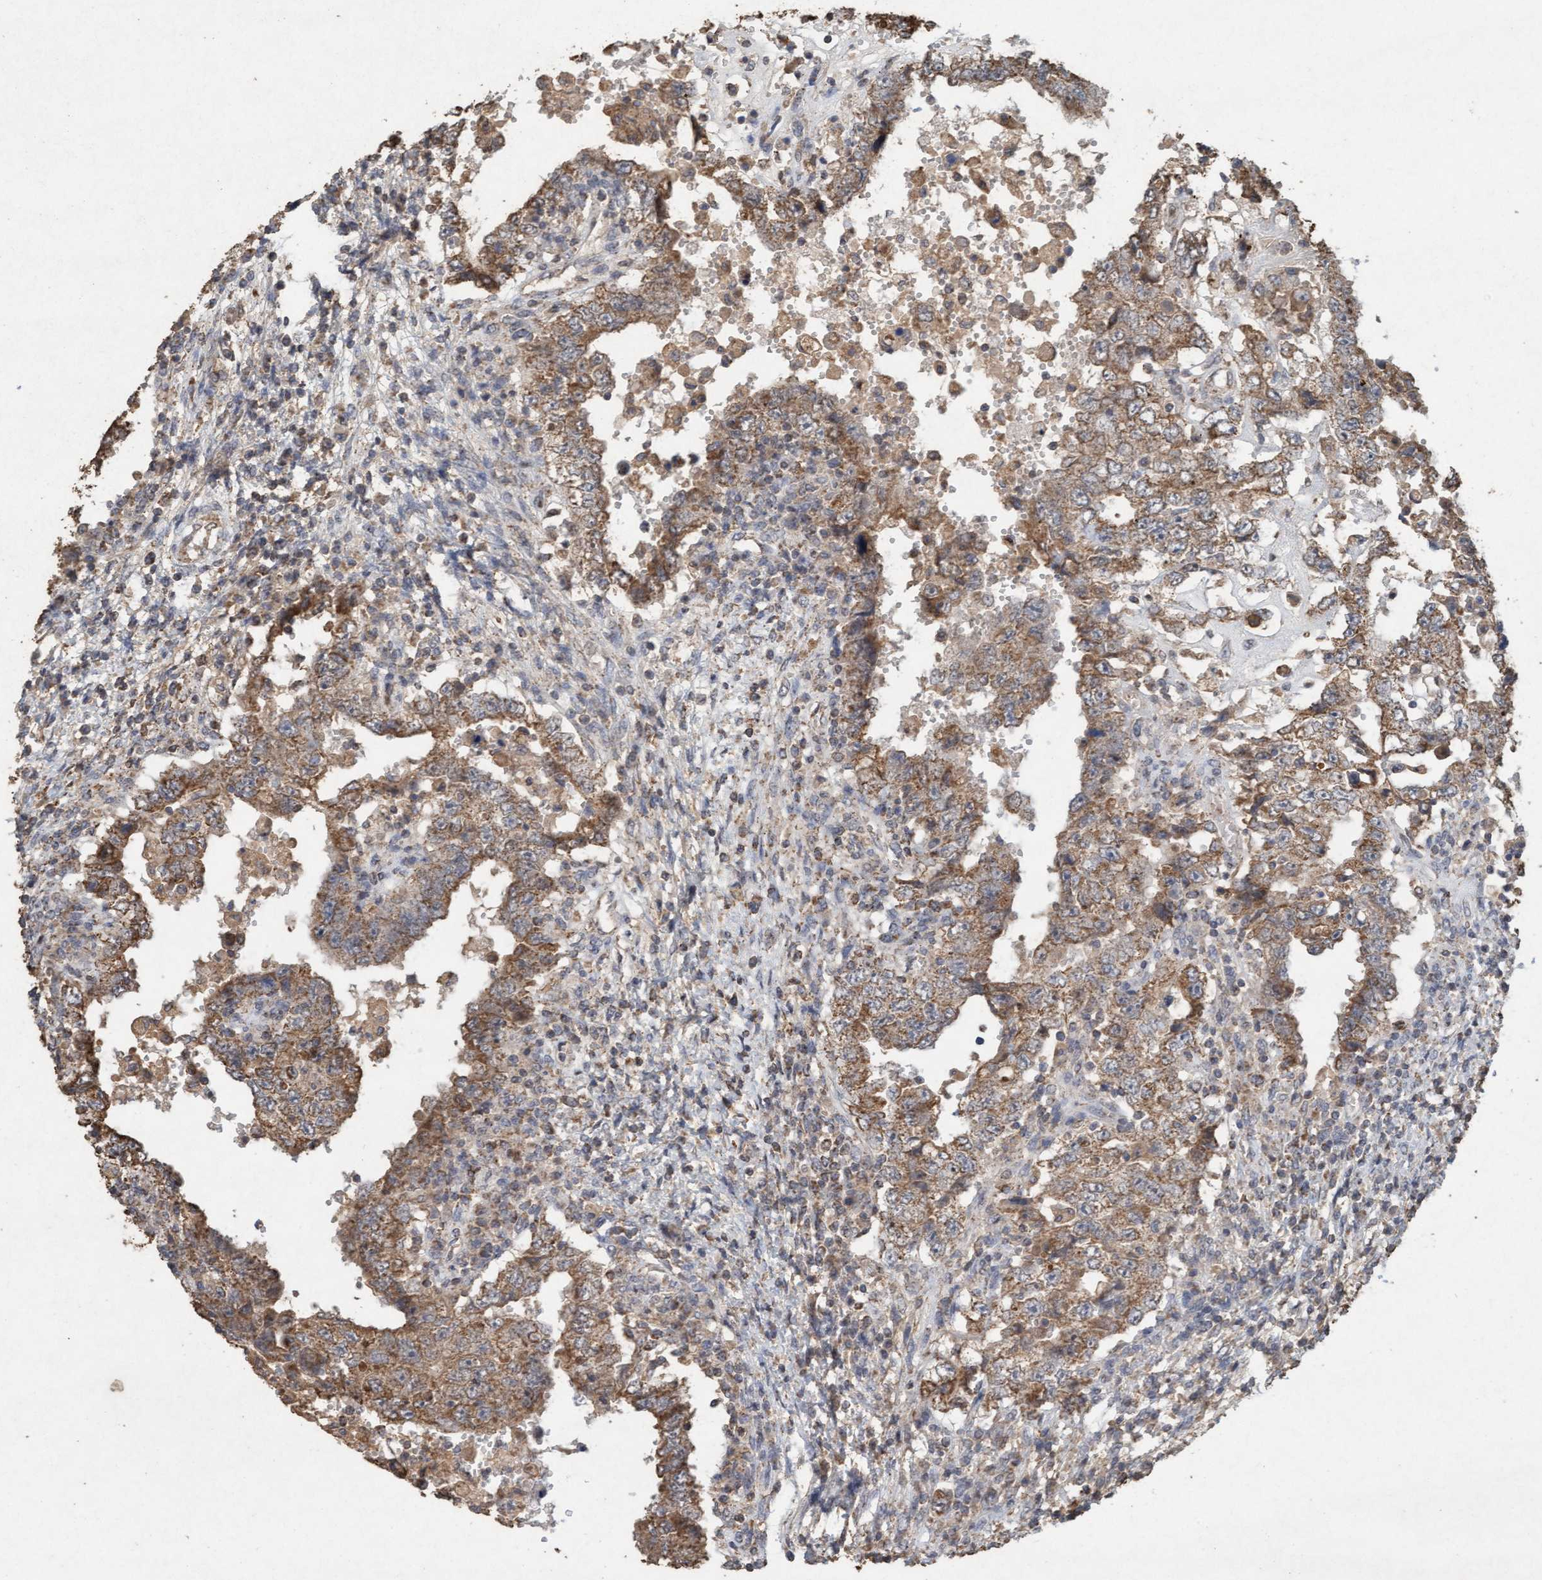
{"staining": {"intensity": "moderate", "quantity": ">75%", "location": "cytoplasmic/membranous"}, "tissue": "testis cancer", "cell_type": "Tumor cells", "image_type": "cancer", "snomed": [{"axis": "morphology", "description": "Carcinoma, Embryonal, NOS"}, {"axis": "topography", "description": "Testis"}], "caption": "The micrograph displays staining of testis embryonal carcinoma, revealing moderate cytoplasmic/membranous protein expression (brown color) within tumor cells. The staining is performed using DAB (3,3'-diaminobenzidine) brown chromogen to label protein expression. The nuclei are counter-stained blue using hematoxylin.", "gene": "VSIG8", "patient": {"sex": "male", "age": 26}}